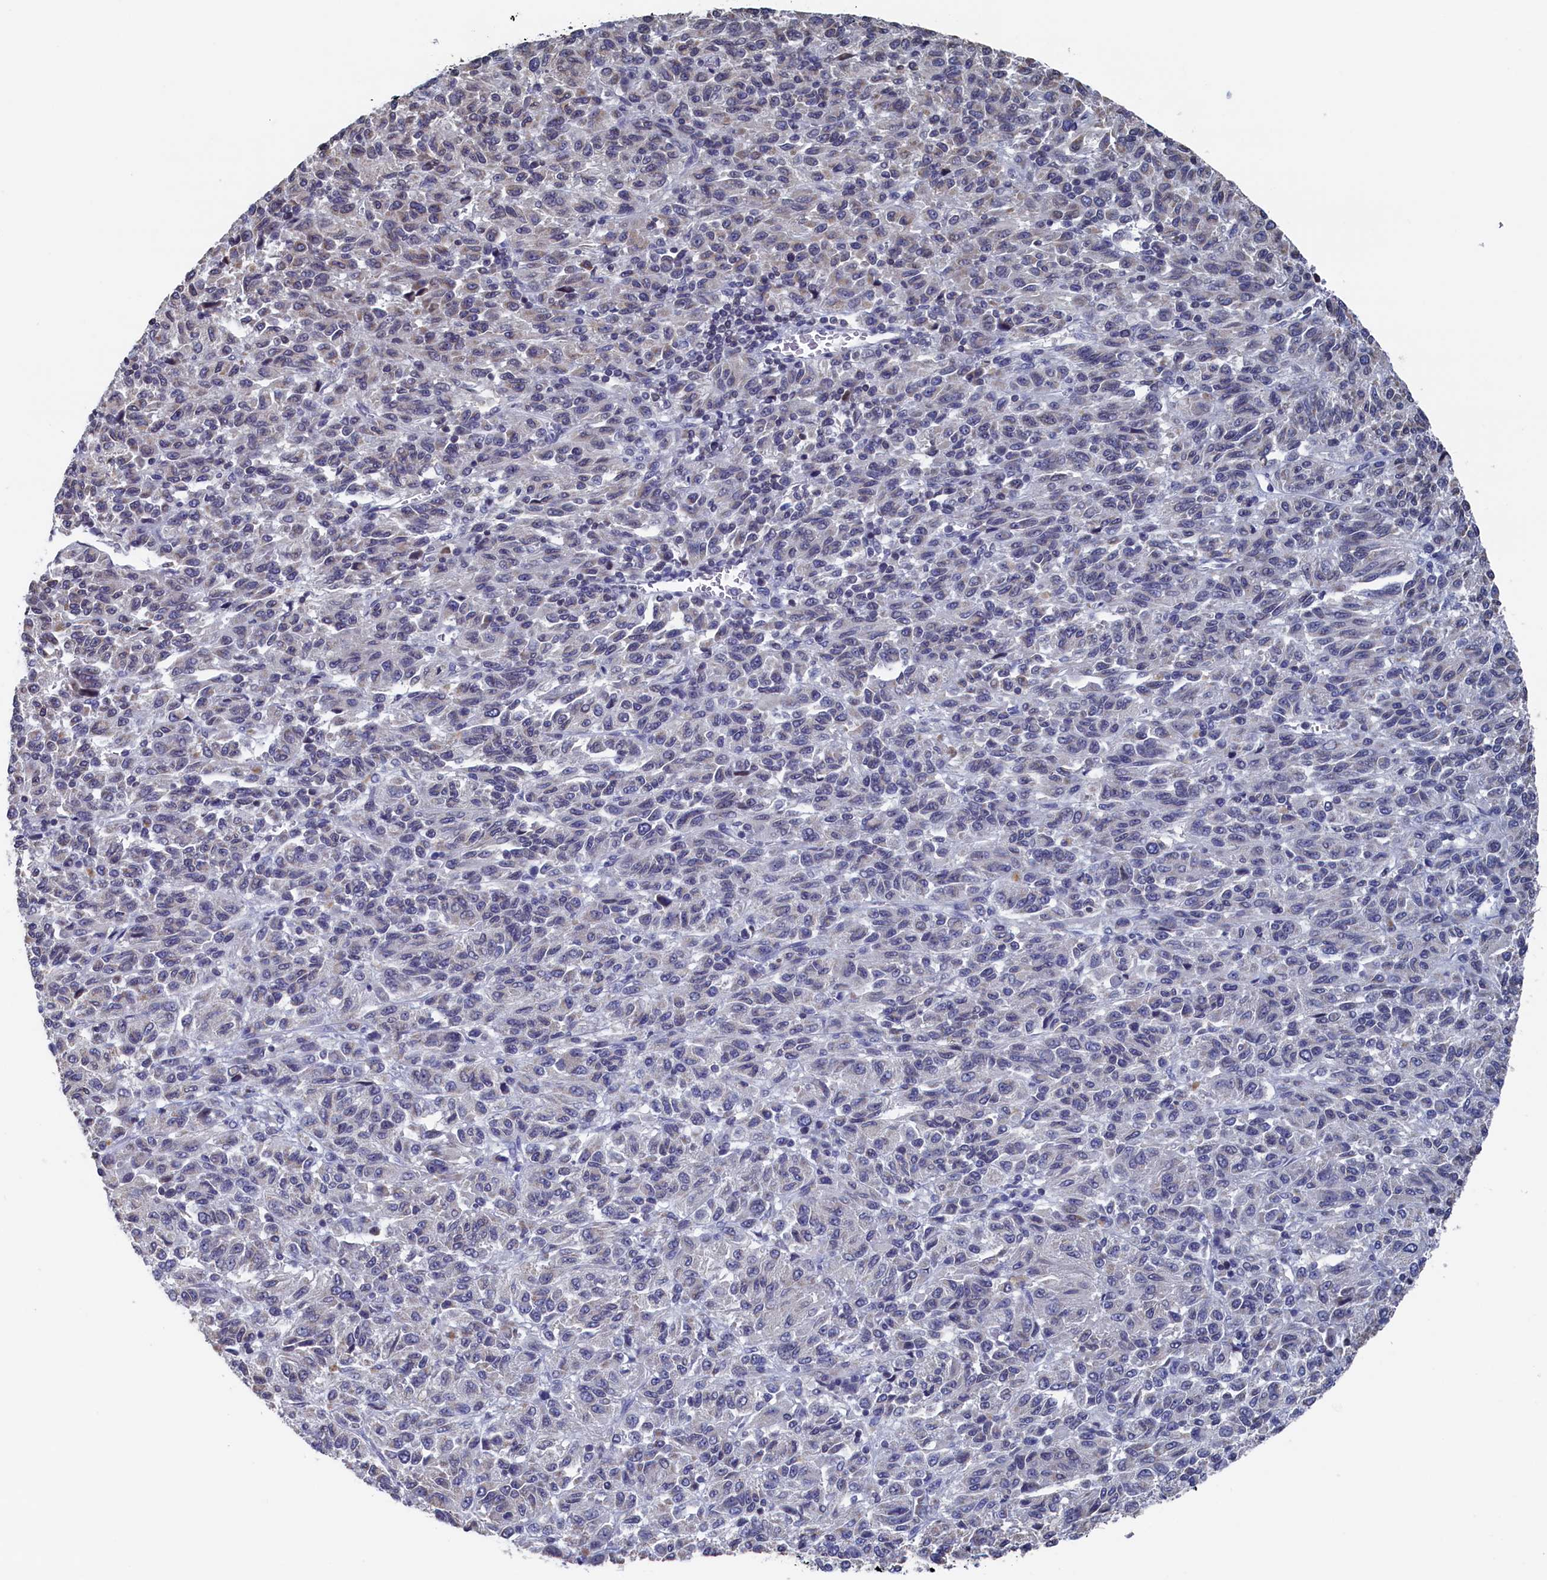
{"staining": {"intensity": "negative", "quantity": "none", "location": "none"}, "tissue": "melanoma", "cell_type": "Tumor cells", "image_type": "cancer", "snomed": [{"axis": "morphology", "description": "Malignant melanoma, Metastatic site"}, {"axis": "topography", "description": "Lung"}], "caption": "High power microscopy image of an immunohistochemistry image of melanoma, revealing no significant staining in tumor cells.", "gene": "C11orf54", "patient": {"sex": "male", "age": 64}}